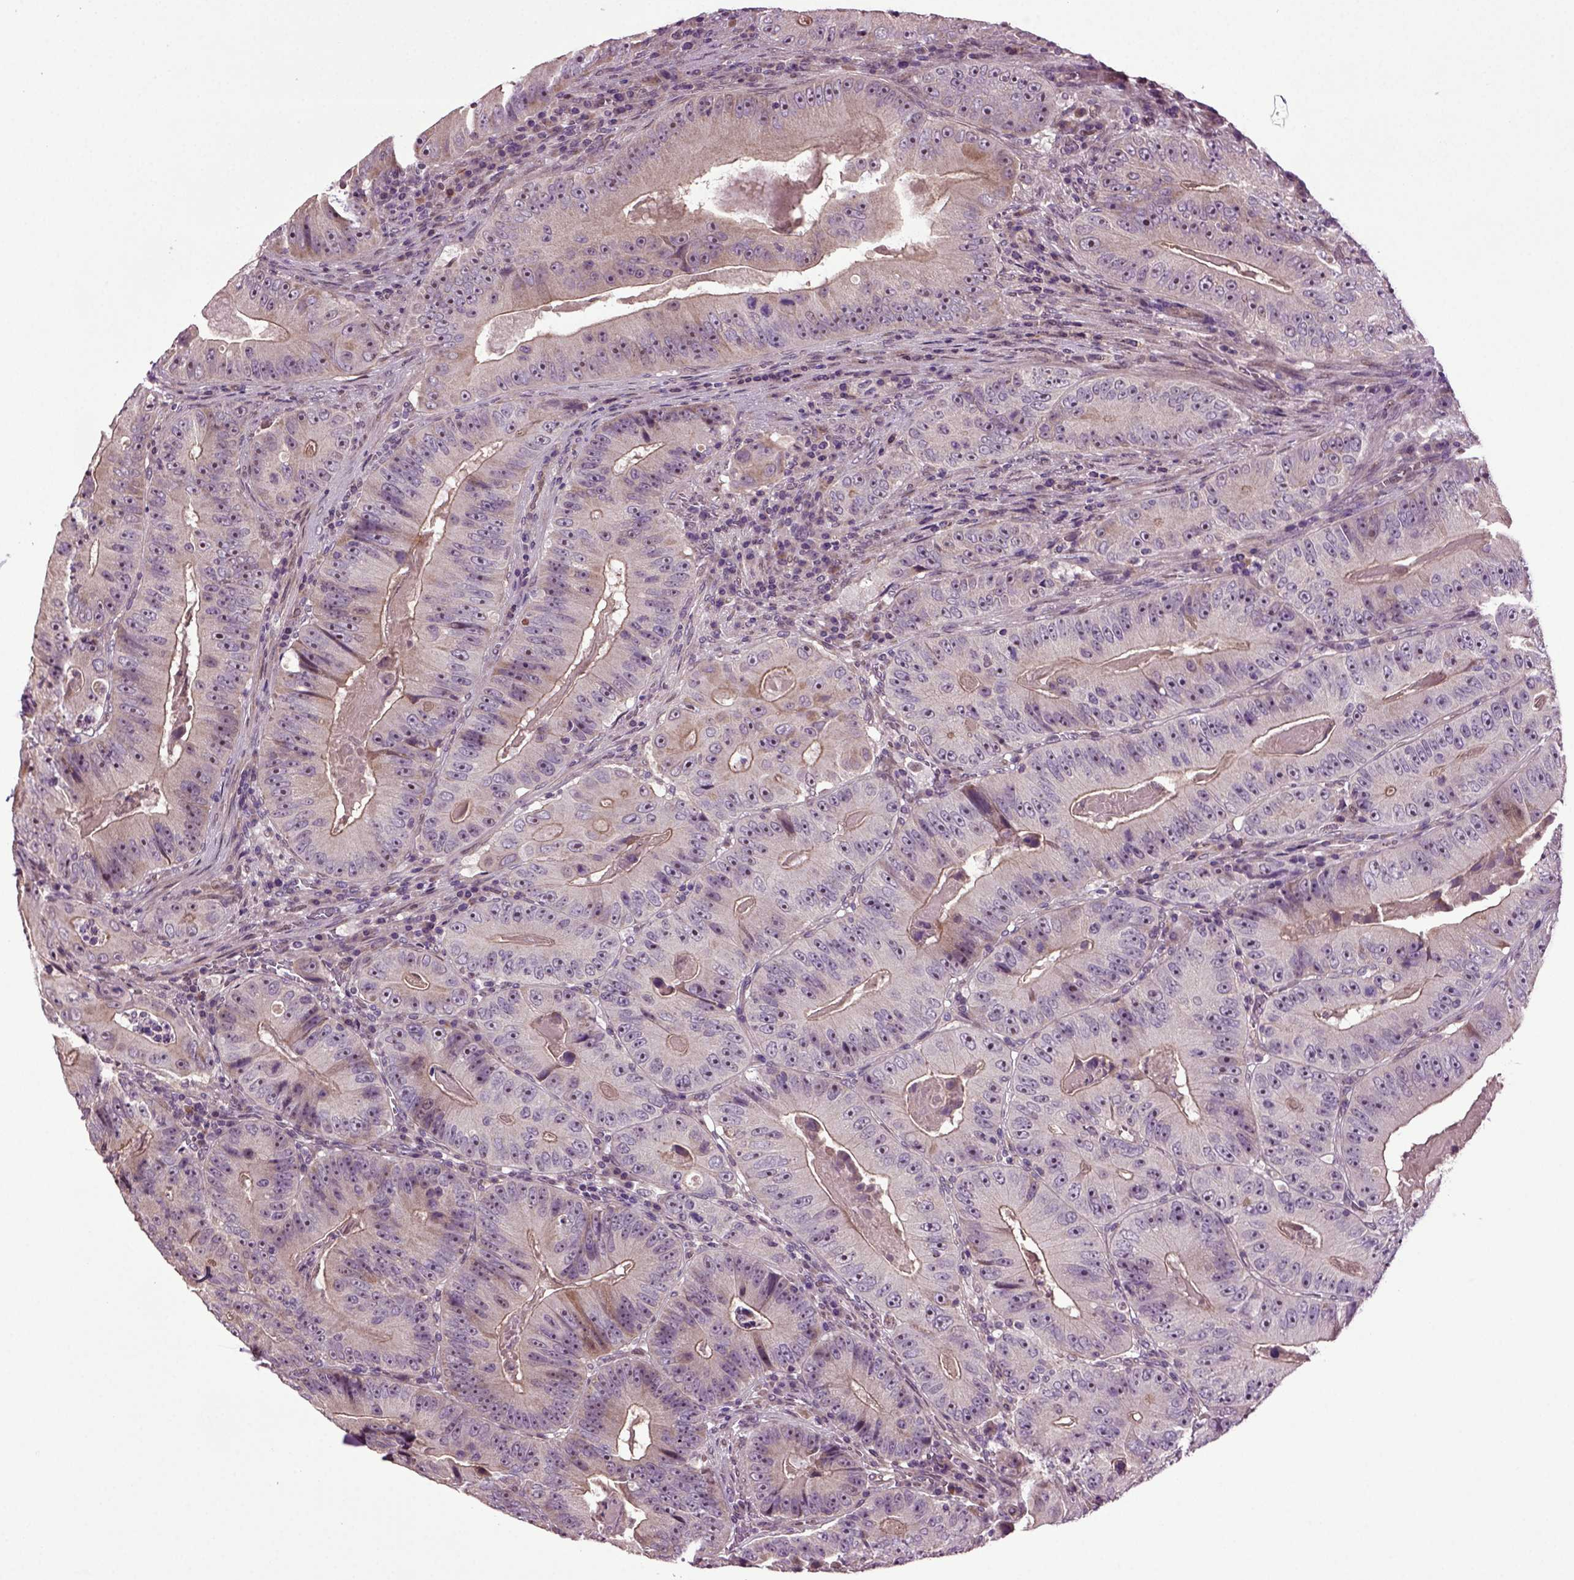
{"staining": {"intensity": "moderate", "quantity": "<25%", "location": "cytoplasmic/membranous"}, "tissue": "colorectal cancer", "cell_type": "Tumor cells", "image_type": "cancer", "snomed": [{"axis": "morphology", "description": "Adenocarcinoma, NOS"}, {"axis": "topography", "description": "Colon"}], "caption": "High-power microscopy captured an IHC photomicrograph of colorectal adenocarcinoma, revealing moderate cytoplasmic/membranous positivity in approximately <25% of tumor cells. (DAB (3,3'-diaminobenzidine) = brown stain, brightfield microscopy at high magnification).", "gene": "HAGHL", "patient": {"sex": "female", "age": 86}}